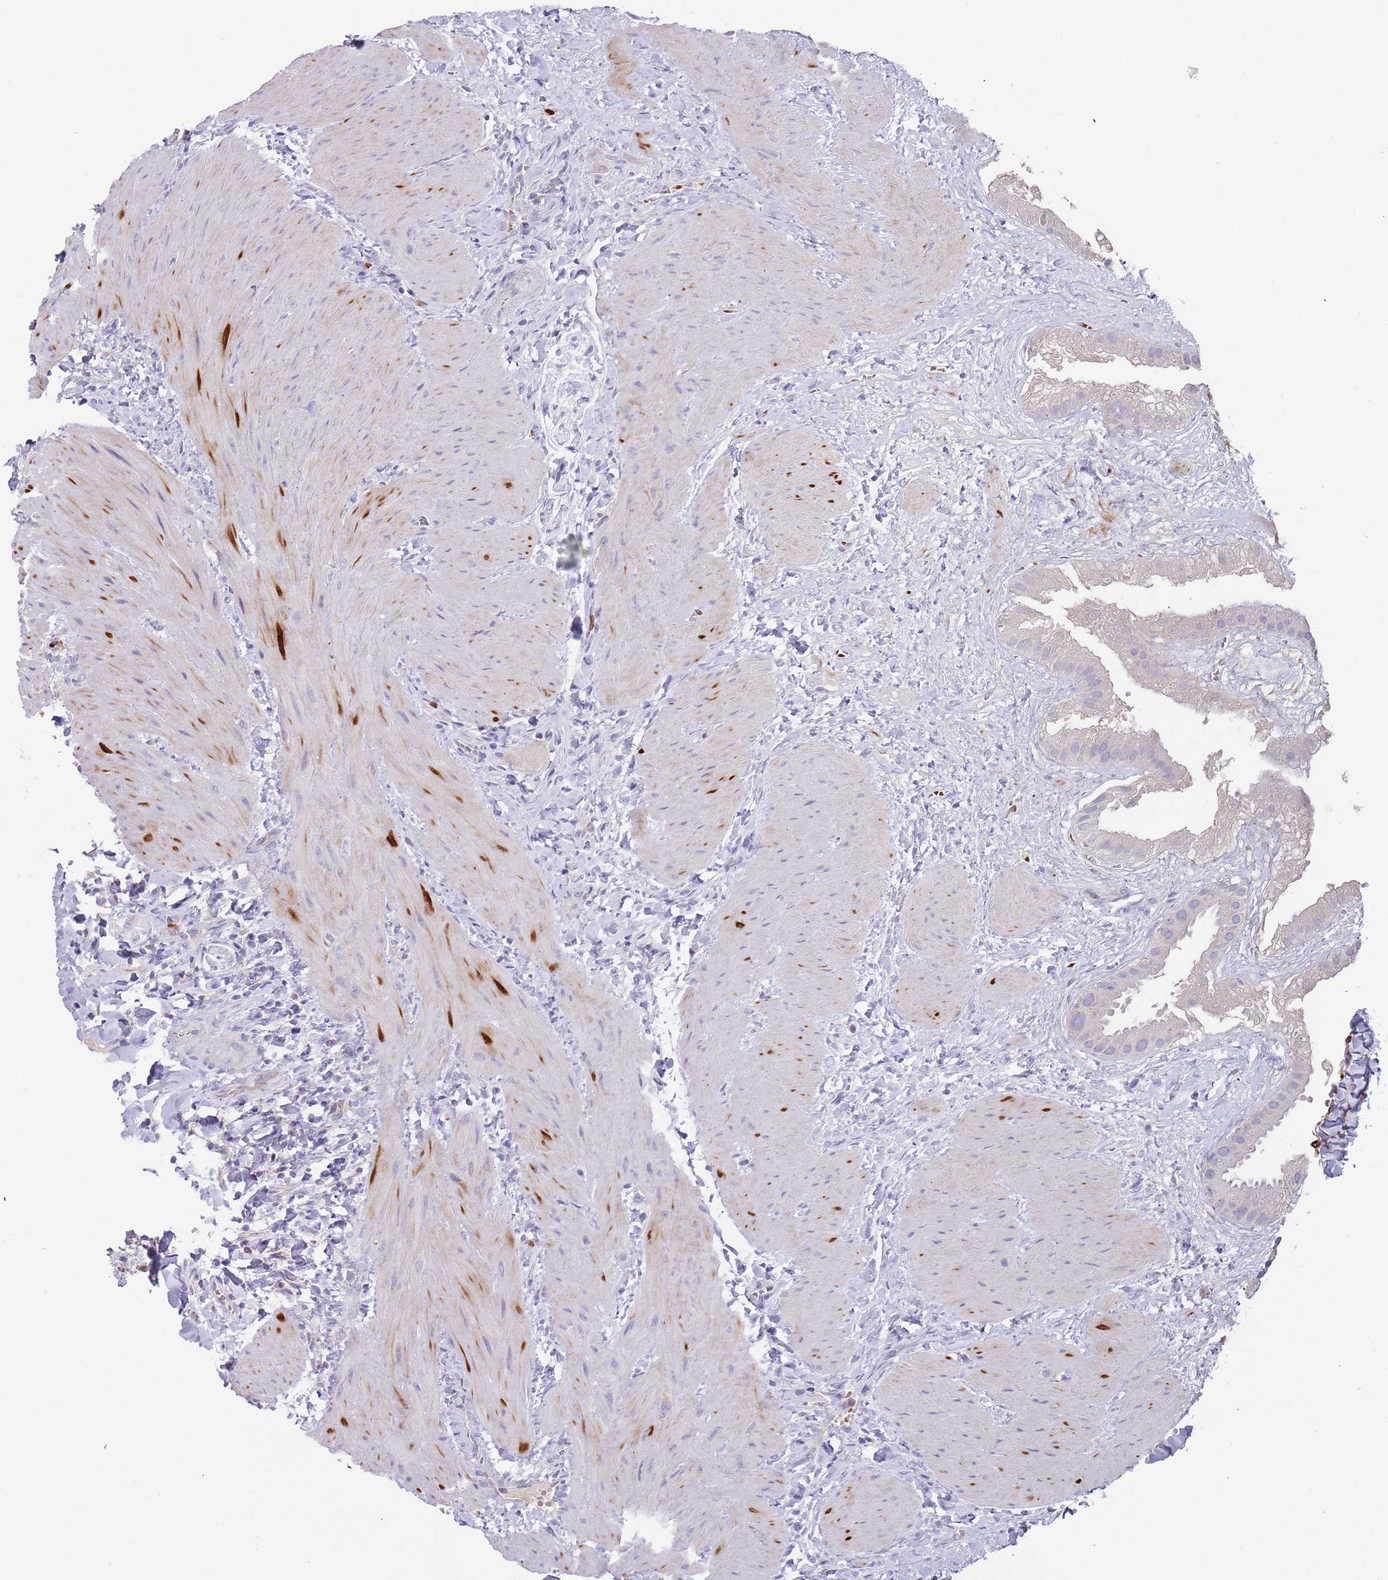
{"staining": {"intensity": "negative", "quantity": "none", "location": "none"}, "tissue": "gallbladder", "cell_type": "Glandular cells", "image_type": "normal", "snomed": [{"axis": "morphology", "description": "Normal tissue, NOS"}, {"axis": "topography", "description": "Gallbladder"}], "caption": "This is a micrograph of immunohistochemistry staining of benign gallbladder, which shows no staining in glandular cells. (Stains: DAB immunohistochemistry (IHC) with hematoxylin counter stain, Microscopy: brightfield microscopy at high magnification).", "gene": "TMEM251", "patient": {"sex": "male", "age": 55}}